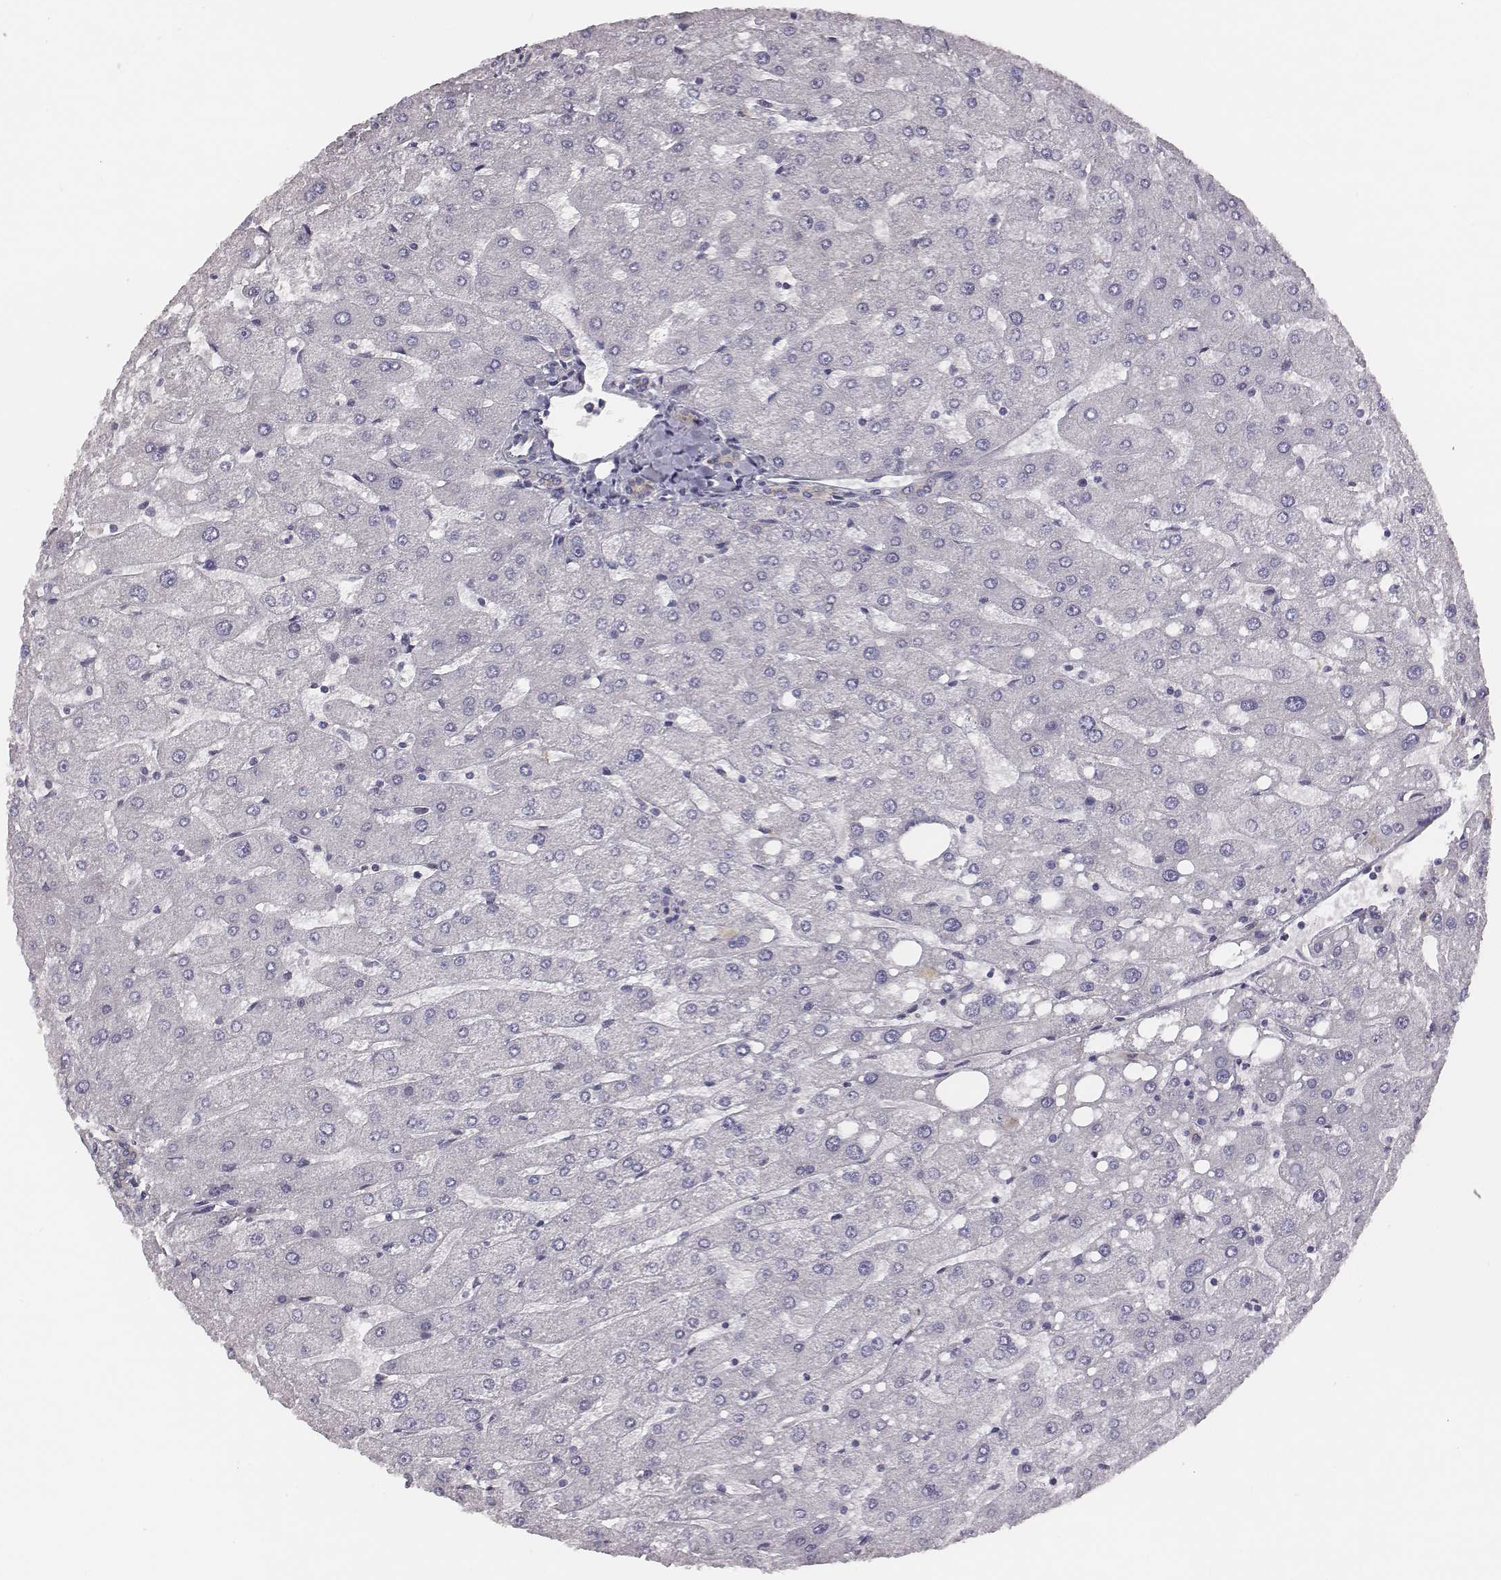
{"staining": {"intensity": "negative", "quantity": "none", "location": "none"}, "tissue": "liver", "cell_type": "Cholangiocytes", "image_type": "normal", "snomed": [{"axis": "morphology", "description": "Normal tissue, NOS"}, {"axis": "topography", "description": "Liver"}], "caption": "IHC histopathology image of normal liver: liver stained with DAB reveals no significant protein positivity in cholangiocytes. The staining was performed using DAB to visualize the protein expression in brown, while the nuclei were stained in blue with hematoxylin (Magnification: 20x).", "gene": "SCARF1", "patient": {"sex": "male", "age": 67}}